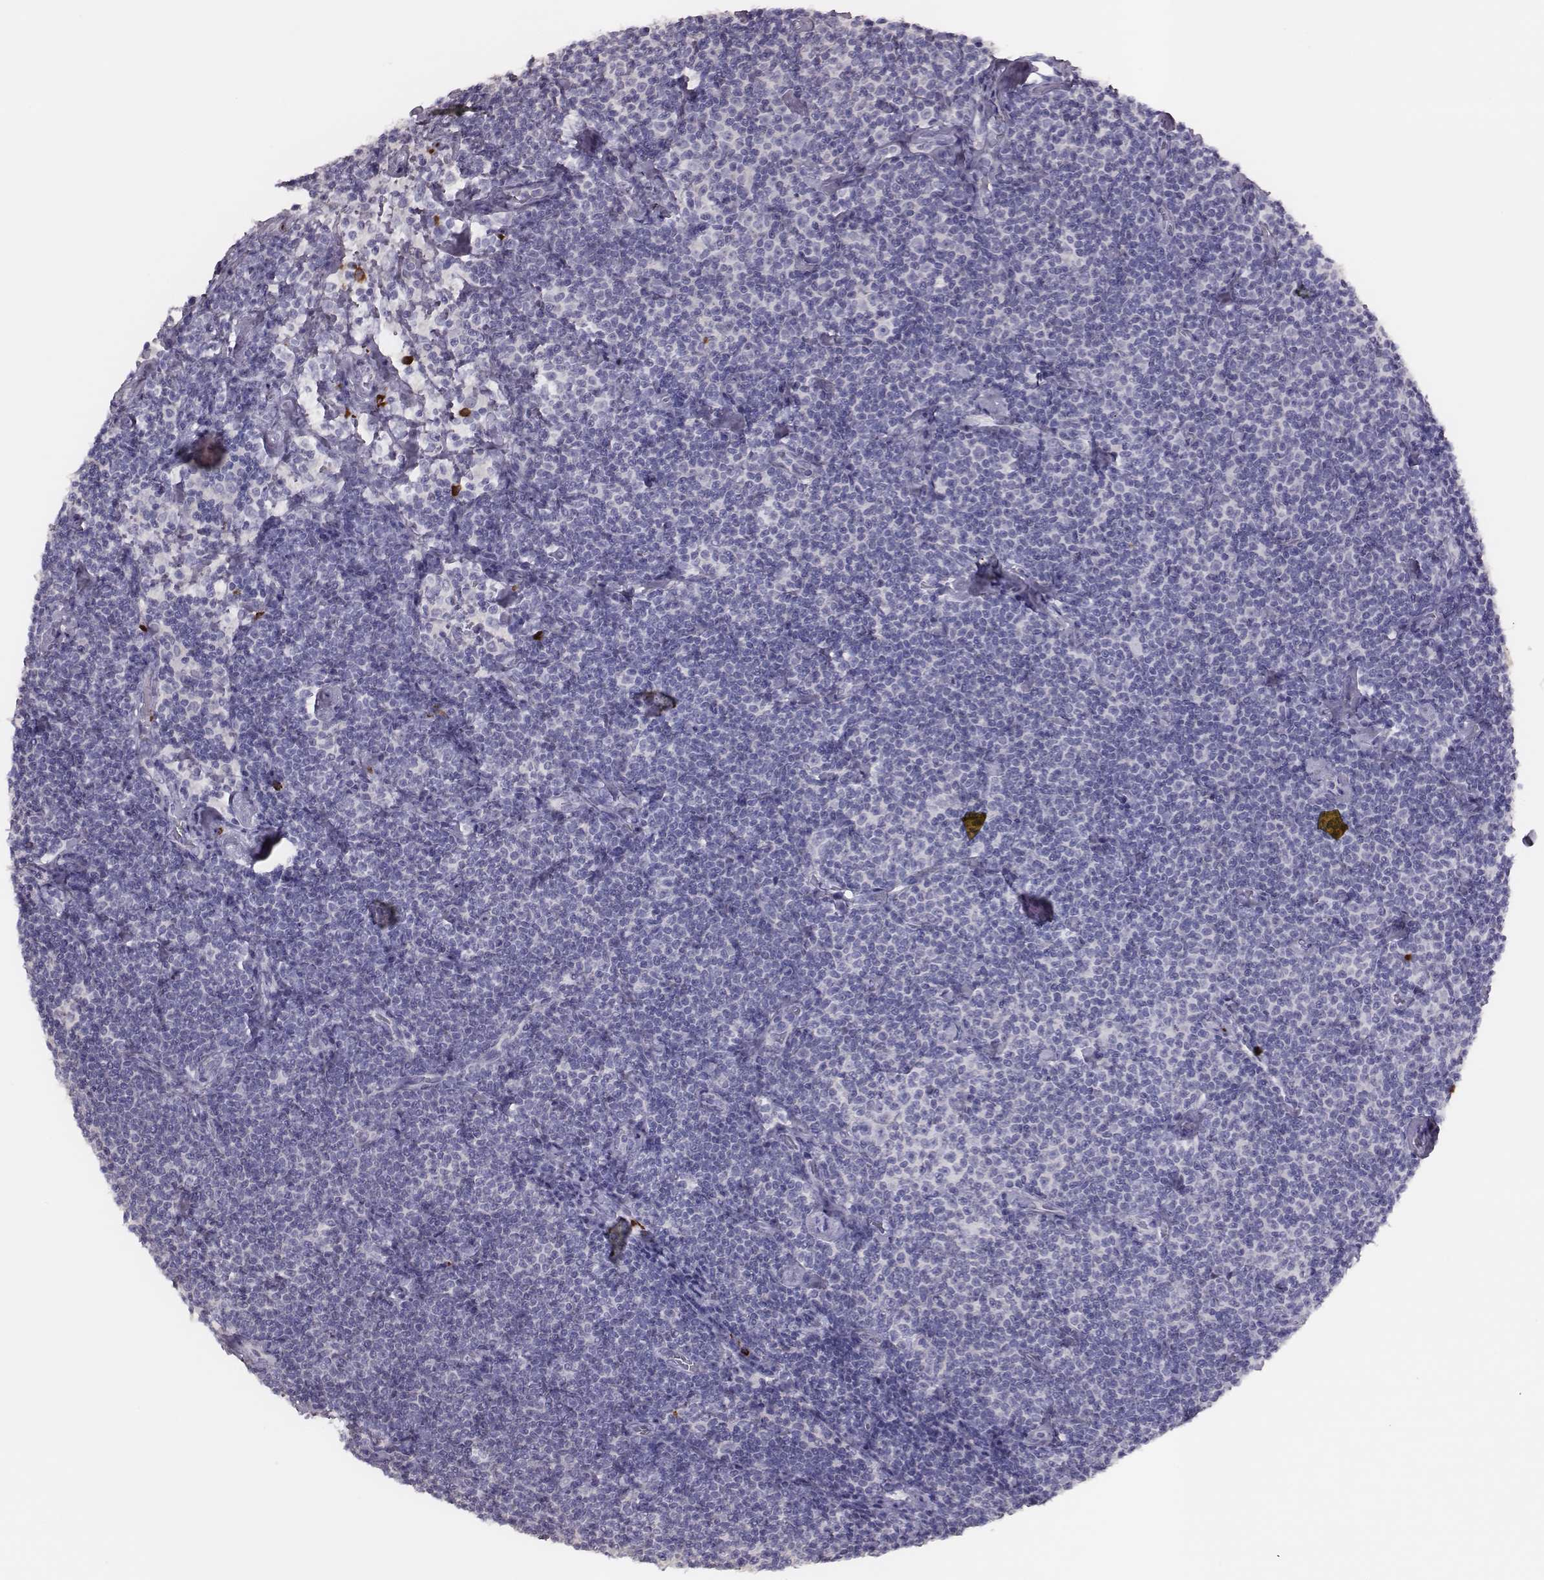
{"staining": {"intensity": "negative", "quantity": "none", "location": "none"}, "tissue": "lymphoma", "cell_type": "Tumor cells", "image_type": "cancer", "snomed": [{"axis": "morphology", "description": "Malignant lymphoma, non-Hodgkin's type, Low grade"}, {"axis": "topography", "description": "Lymph node"}], "caption": "Tumor cells show no significant protein positivity in low-grade malignant lymphoma, non-Hodgkin's type.", "gene": "P2RY10", "patient": {"sex": "male", "age": 81}}